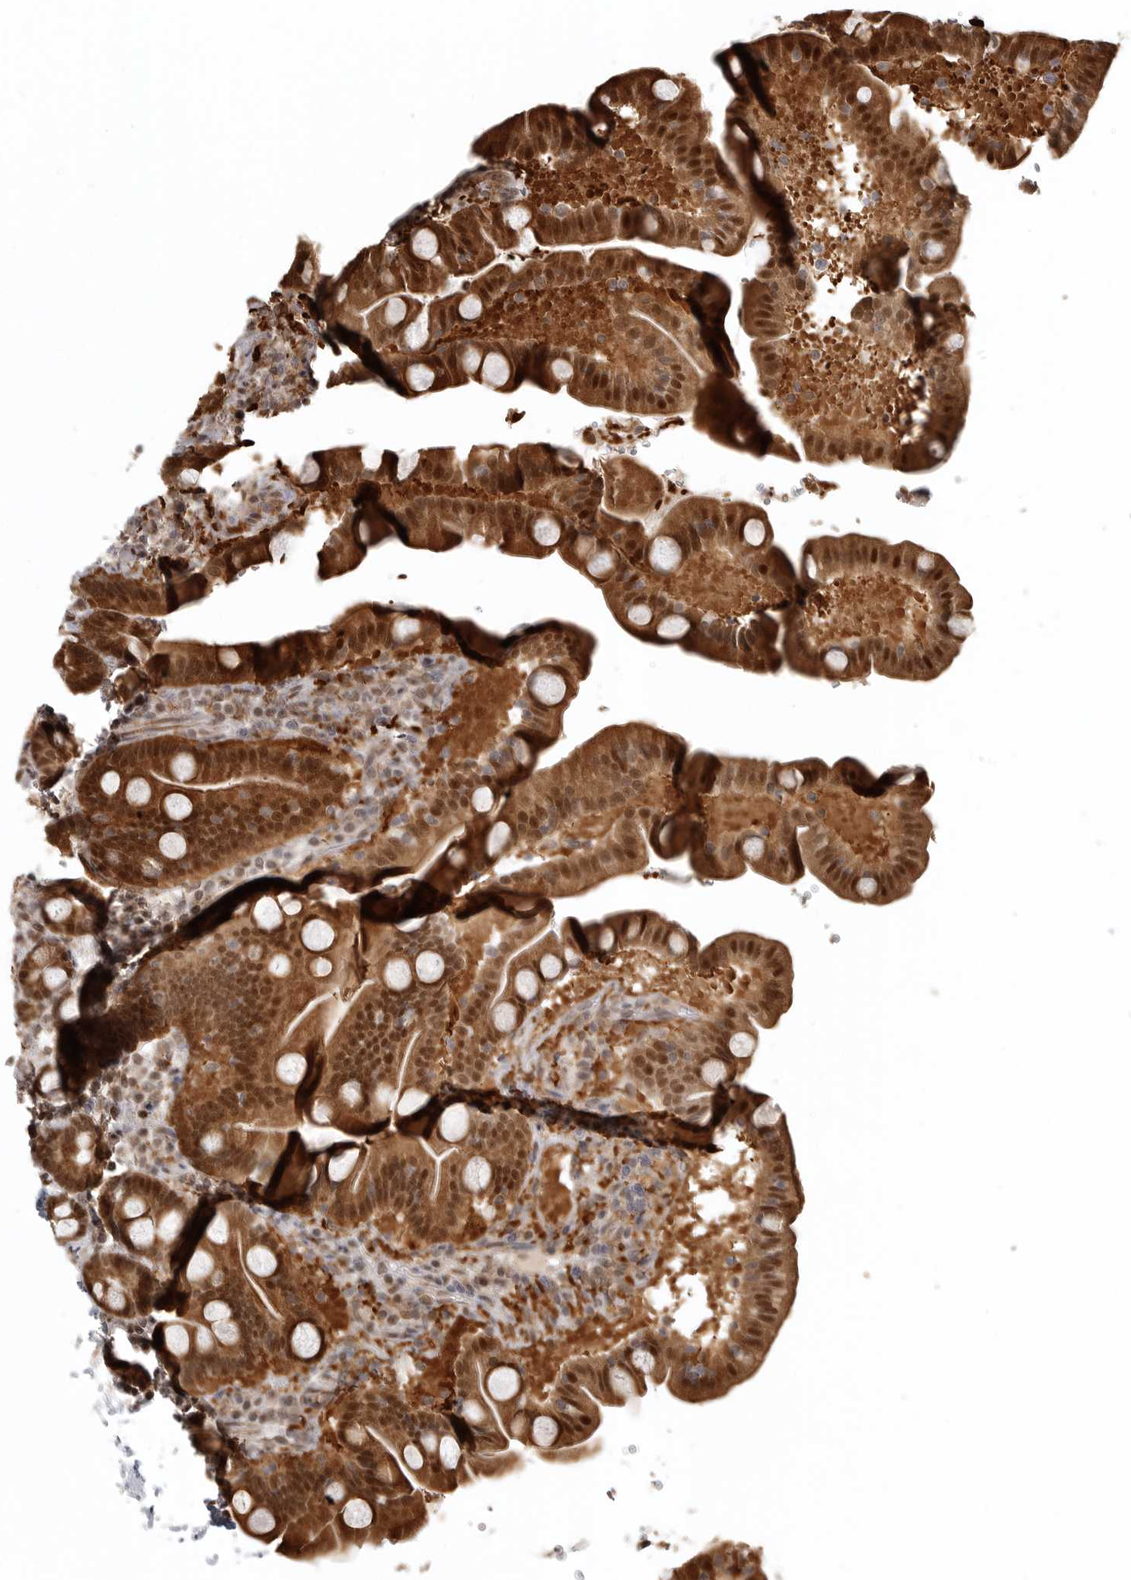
{"staining": {"intensity": "strong", "quantity": ">75%", "location": "cytoplasmic/membranous,nuclear"}, "tissue": "duodenum", "cell_type": "Glandular cells", "image_type": "normal", "snomed": [{"axis": "morphology", "description": "Normal tissue, NOS"}, {"axis": "topography", "description": "Duodenum"}], "caption": "Approximately >75% of glandular cells in benign human duodenum reveal strong cytoplasmic/membranous,nuclear protein staining as visualized by brown immunohistochemical staining.", "gene": "ISG20L2", "patient": {"sex": "male", "age": 54}}